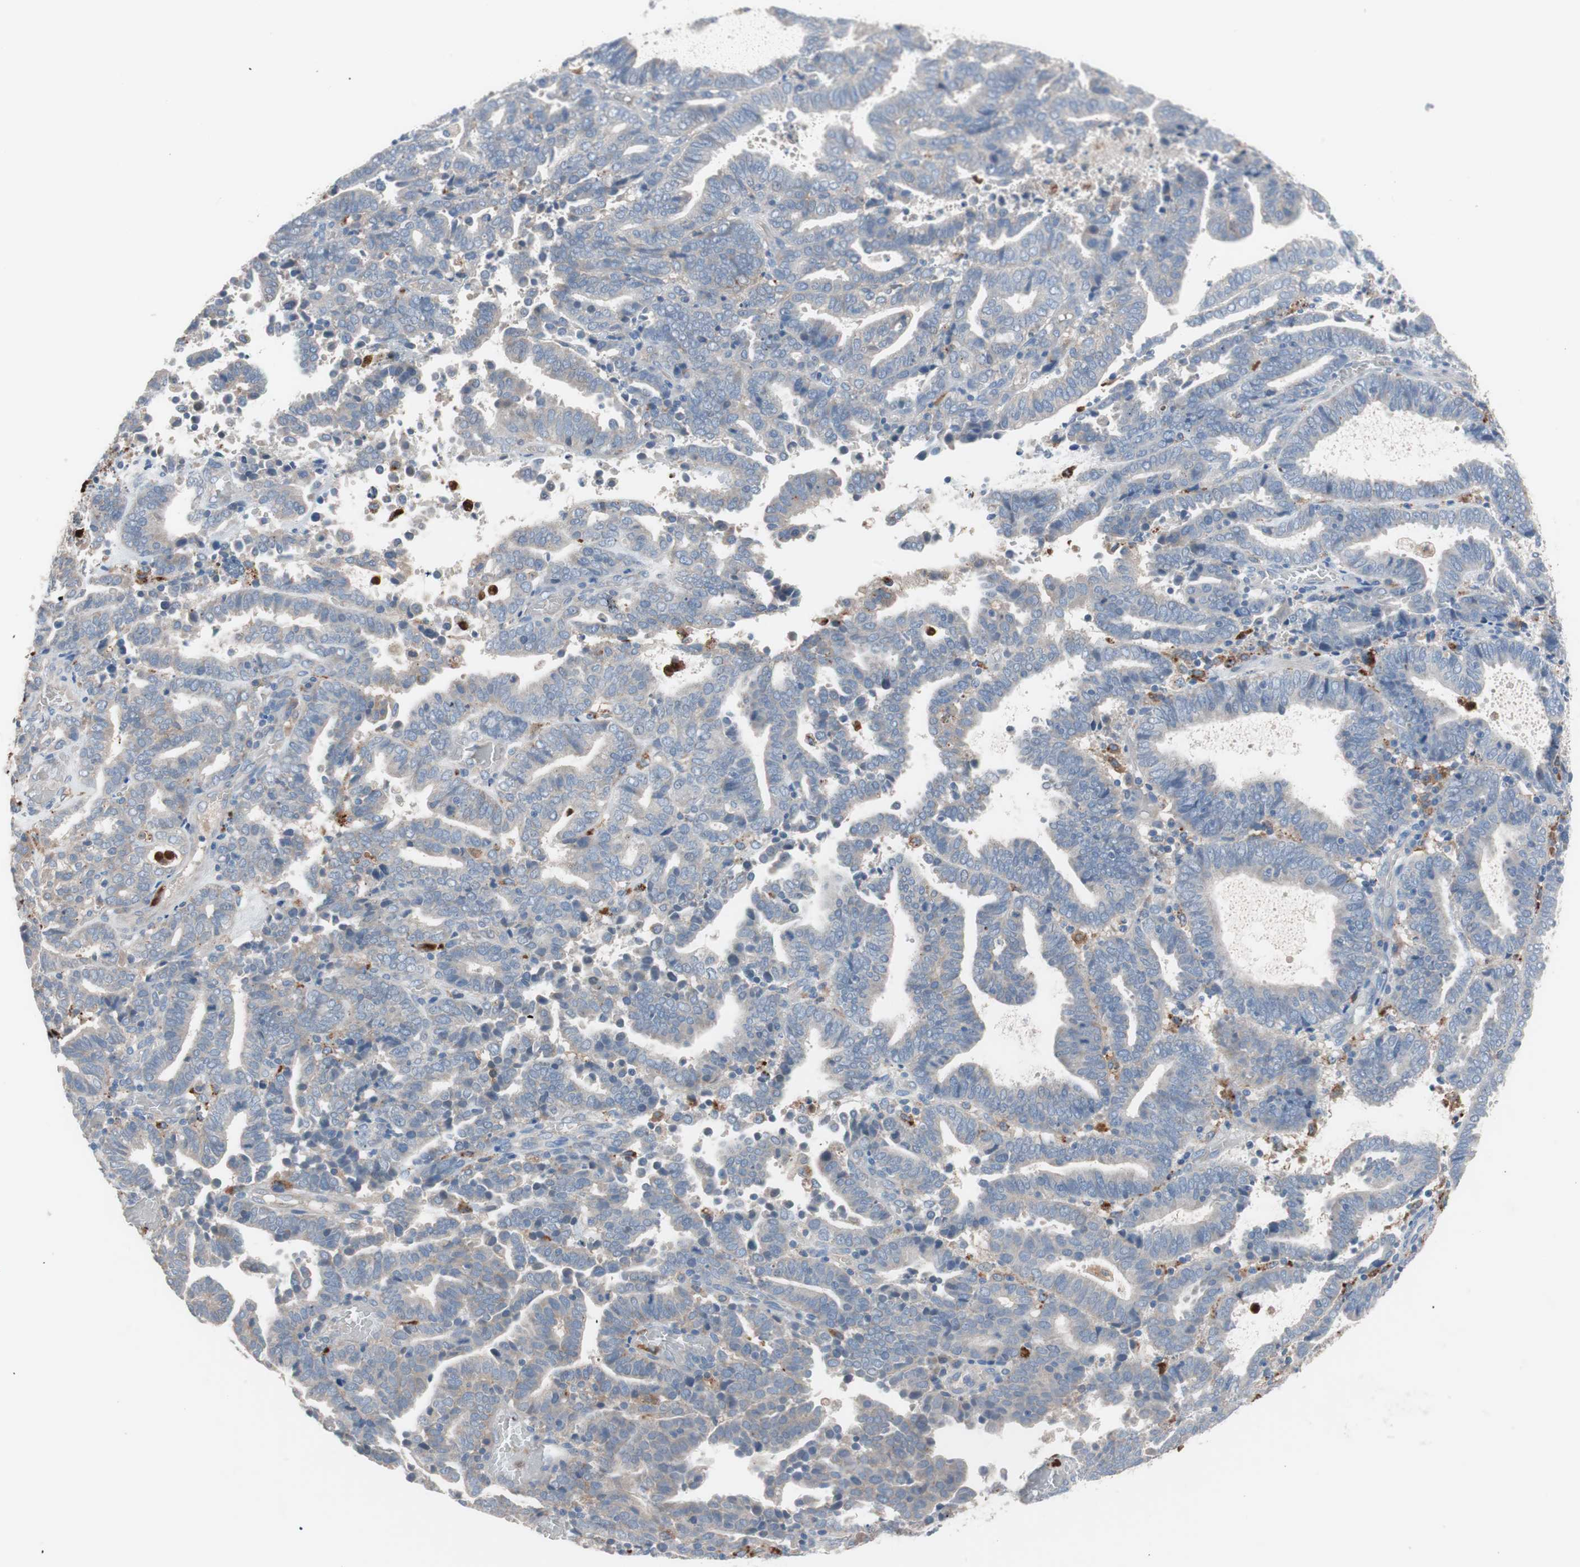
{"staining": {"intensity": "weak", "quantity": "25%-75%", "location": "cytoplasmic/membranous"}, "tissue": "endometrial cancer", "cell_type": "Tumor cells", "image_type": "cancer", "snomed": [{"axis": "morphology", "description": "Adenocarcinoma, NOS"}, {"axis": "topography", "description": "Uterus"}], "caption": "There is low levels of weak cytoplasmic/membranous positivity in tumor cells of endometrial adenocarcinoma, as demonstrated by immunohistochemical staining (brown color).", "gene": "CLEC4D", "patient": {"sex": "female", "age": 83}}